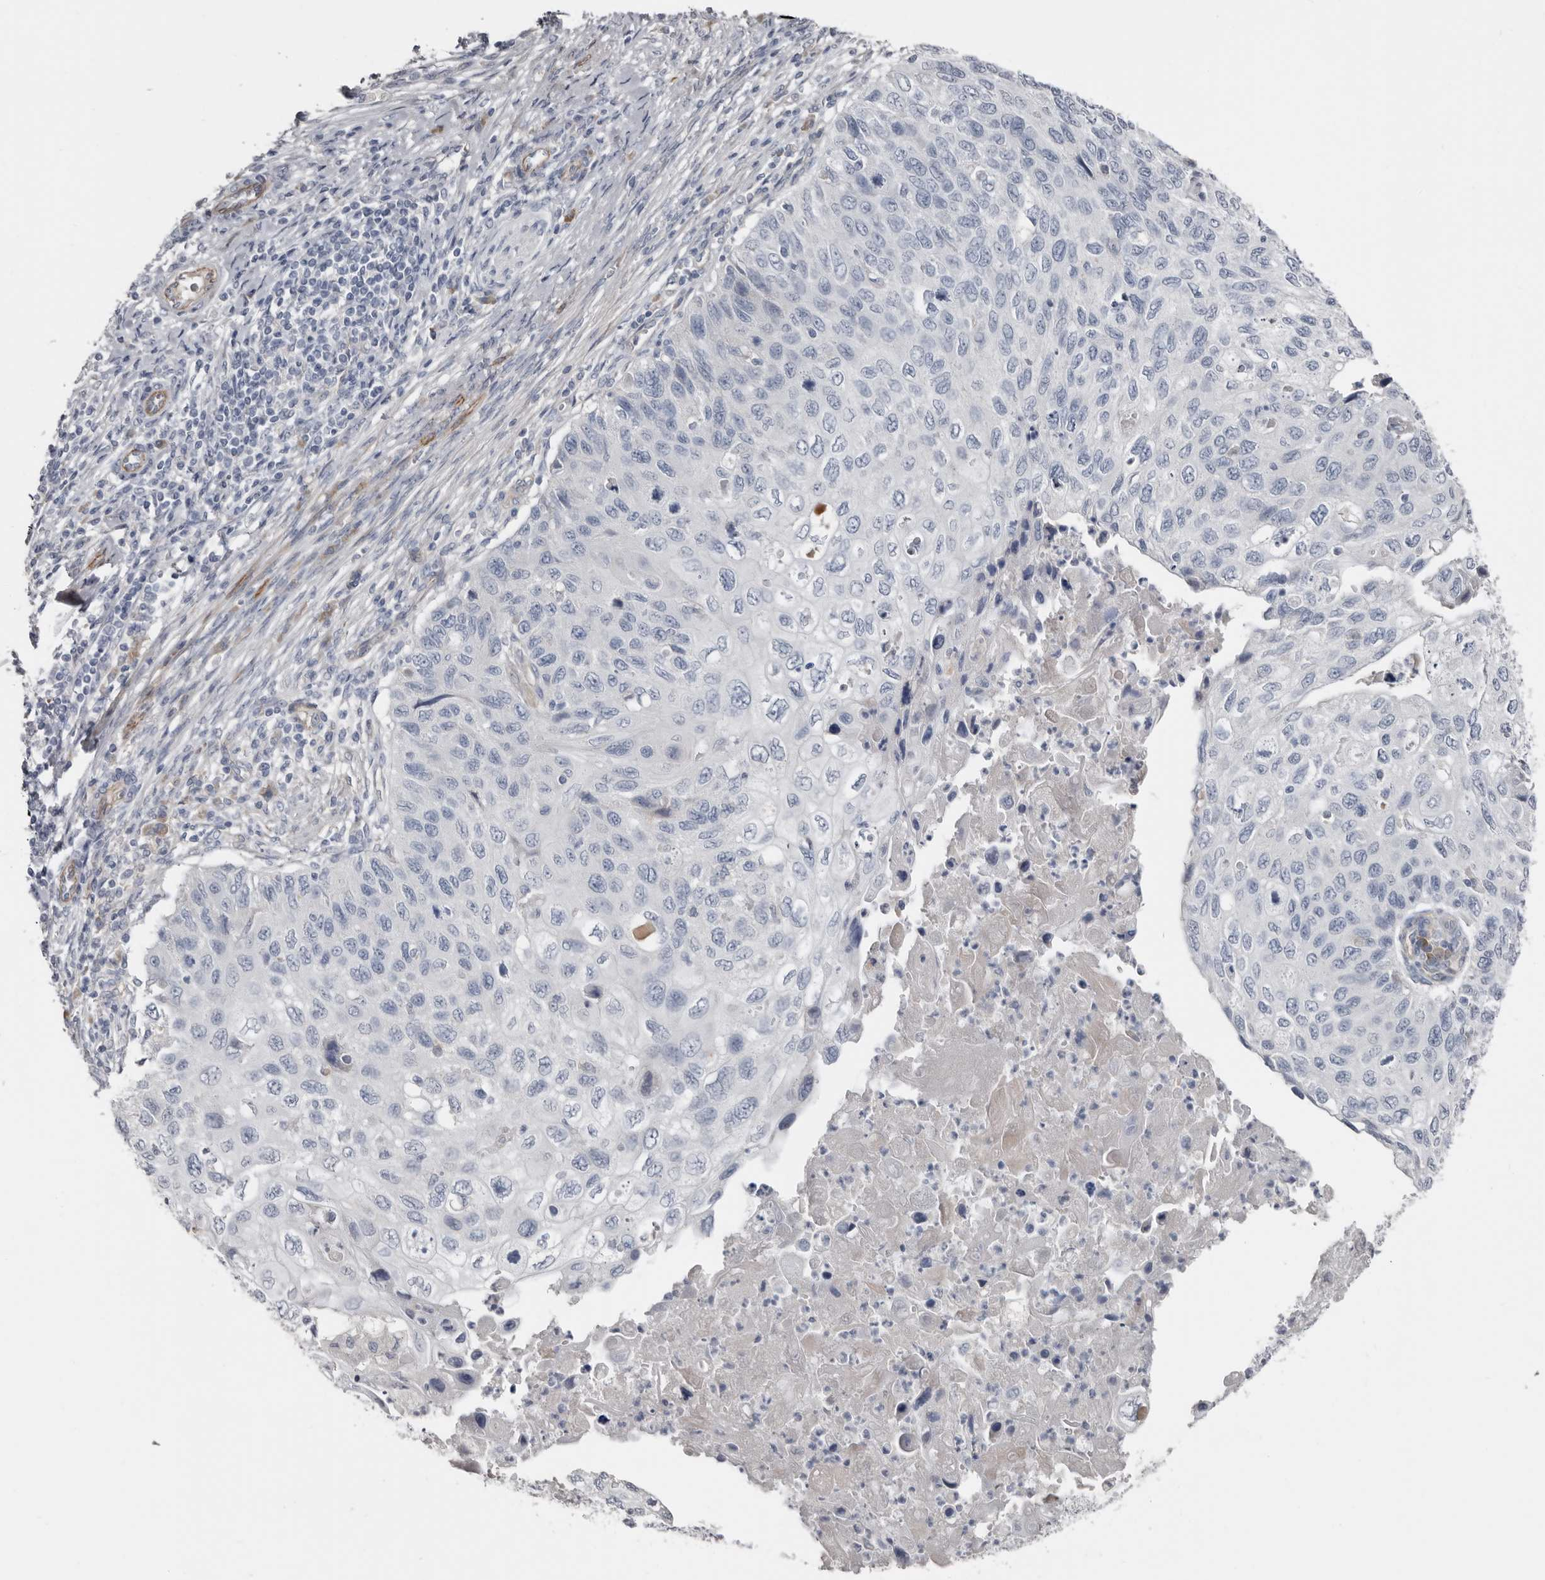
{"staining": {"intensity": "negative", "quantity": "none", "location": "none"}, "tissue": "cervical cancer", "cell_type": "Tumor cells", "image_type": "cancer", "snomed": [{"axis": "morphology", "description": "Squamous cell carcinoma, NOS"}, {"axis": "topography", "description": "Cervix"}], "caption": "Squamous cell carcinoma (cervical) stained for a protein using immunohistochemistry shows no positivity tumor cells.", "gene": "ZNF114", "patient": {"sex": "female", "age": 70}}